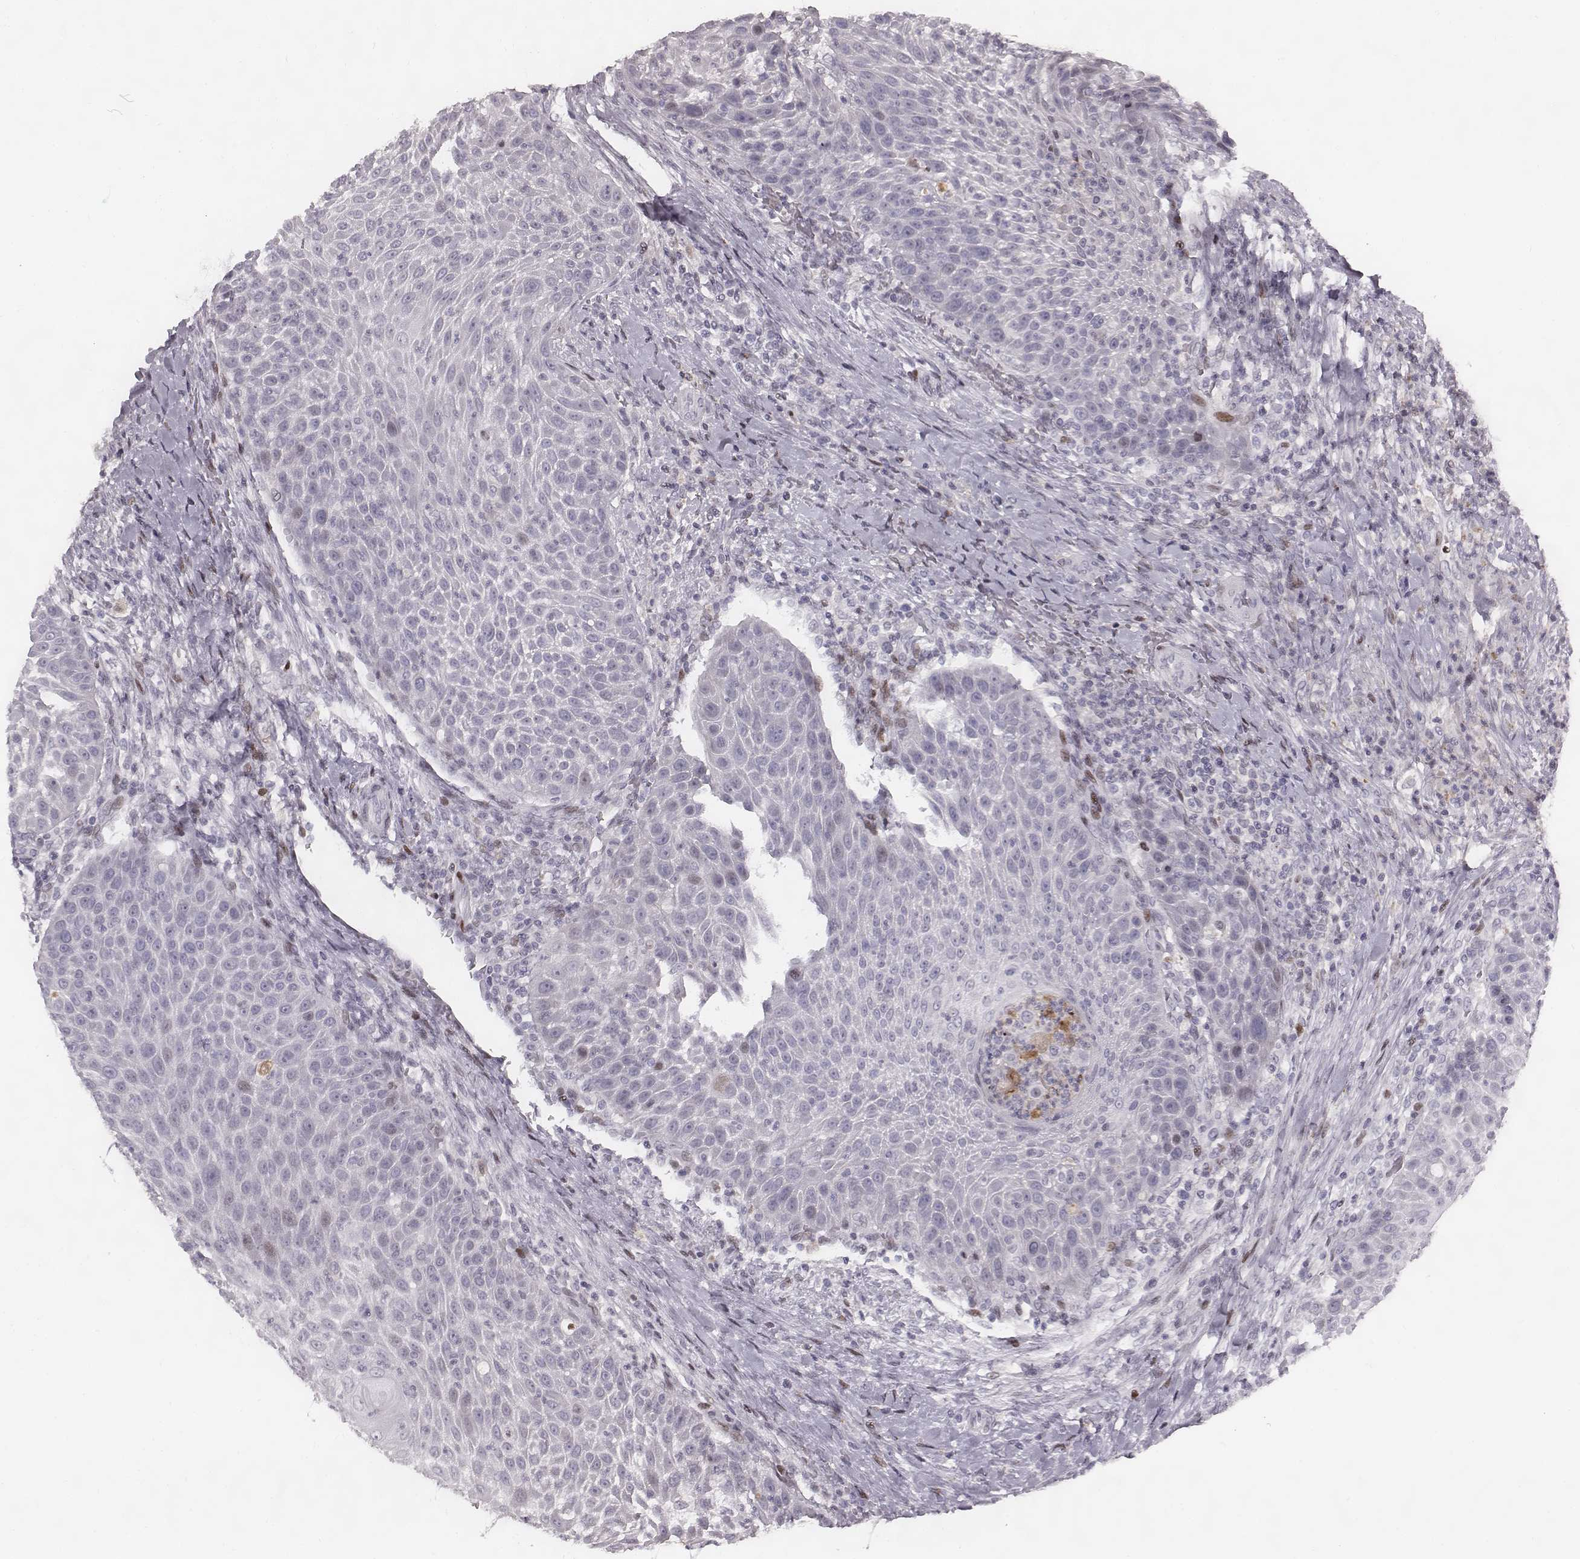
{"staining": {"intensity": "negative", "quantity": "none", "location": "none"}, "tissue": "head and neck cancer", "cell_type": "Tumor cells", "image_type": "cancer", "snomed": [{"axis": "morphology", "description": "Squamous cell carcinoma, NOS"}, {"axis": "topography", "description": "Head-Neck"}], "caption": "Immunohistochemistry (IHC) of human squamous cell carcinoma (head and neck) exhibits no positivity in tumor cells.", "gene": "NDC1", "patient": {"sex": "male", "age": 69}}